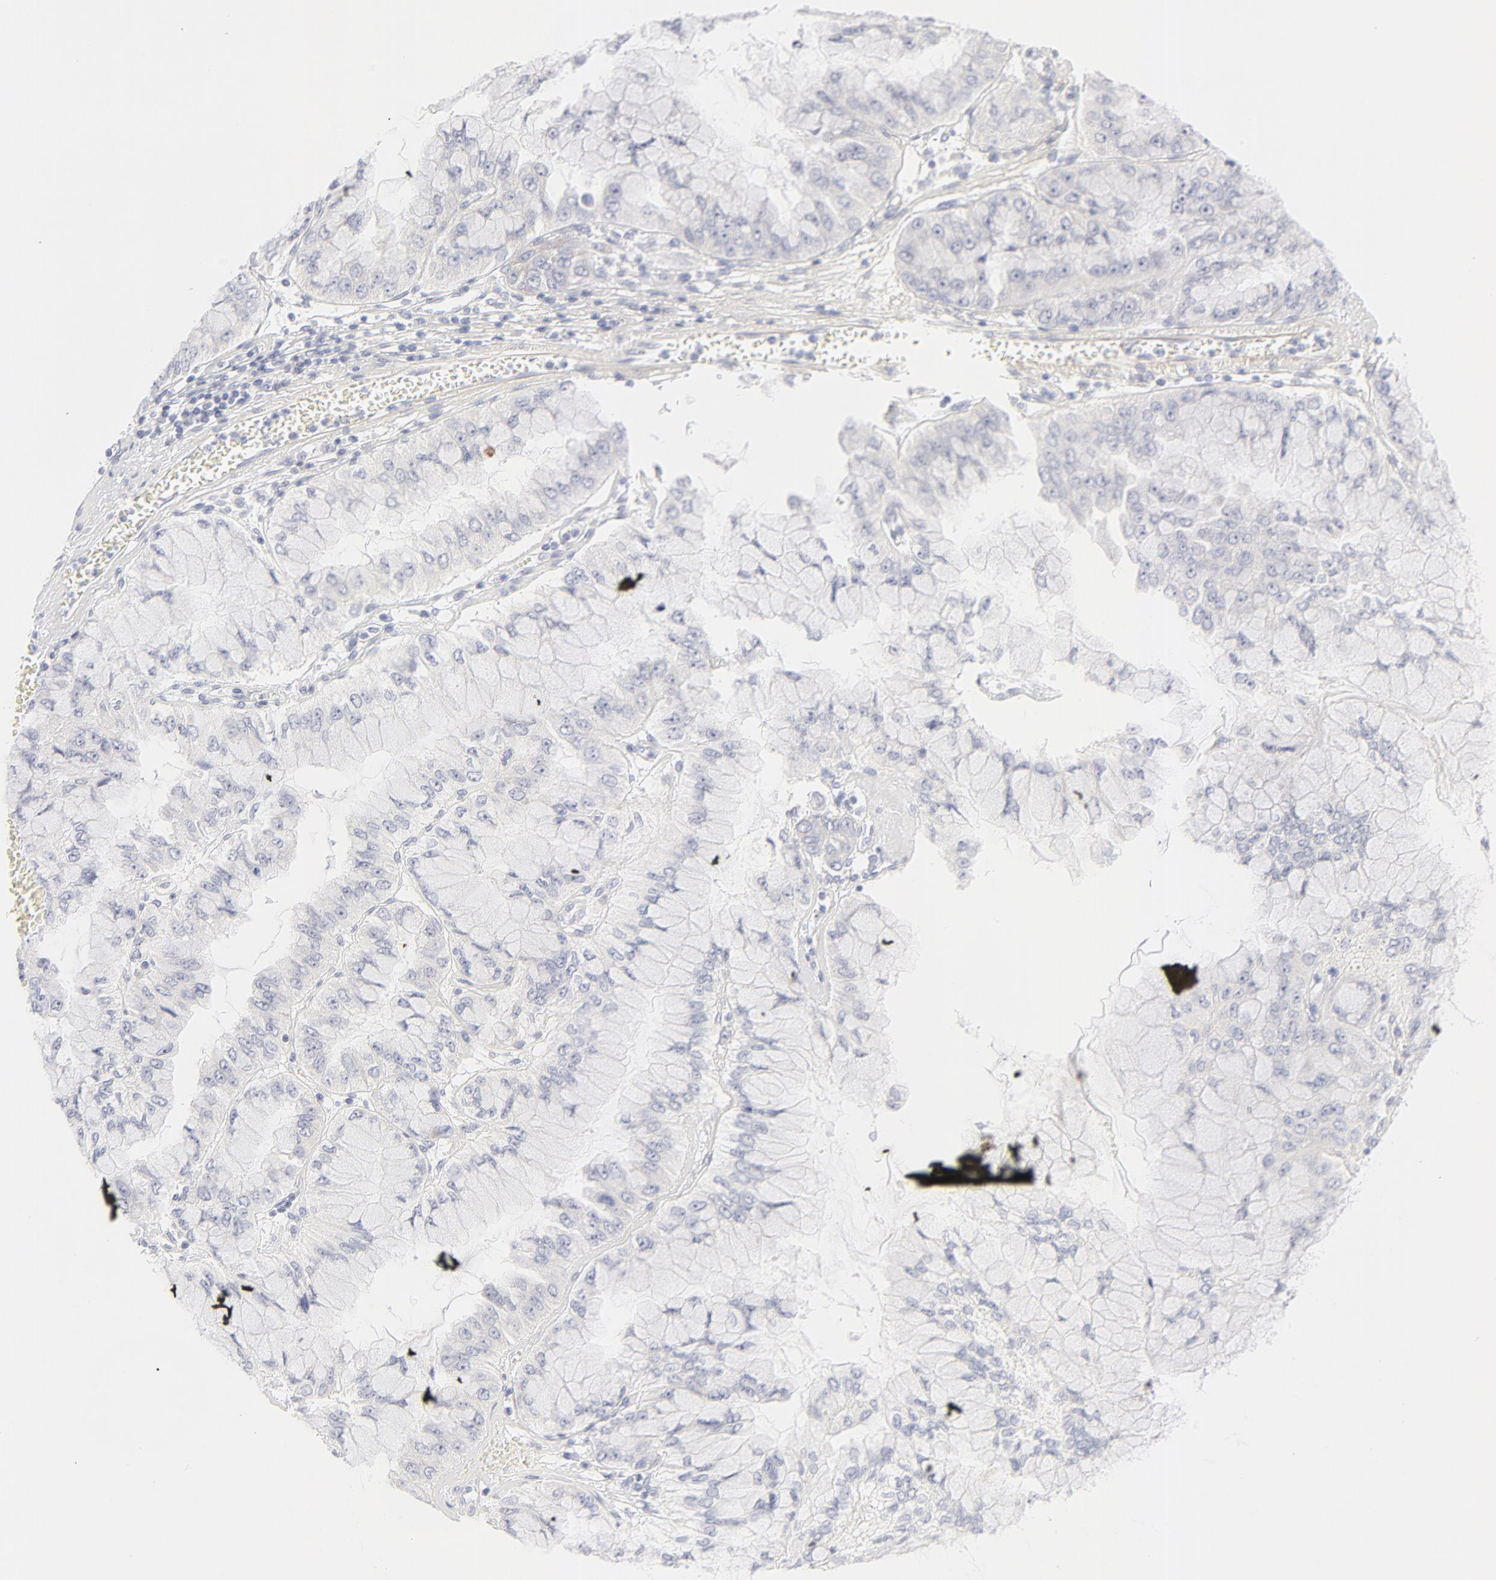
{"staining": {"intensity": "negative", "quantity": "none", "location": "none"}, "tissue": "liver cancer", "cell_type": "Tumor cells", "image_type": "cancer", "snomed": [{"axis": "morphology", "description": "Cholangiocarcinoma"}, {"axis": "topography", "description": "Liver"}], "caption": "Tumor cells are negative for protein expression in human liver cancer.", "gene": "NPNT", "patient": {"sex": "female", "age": 79}}